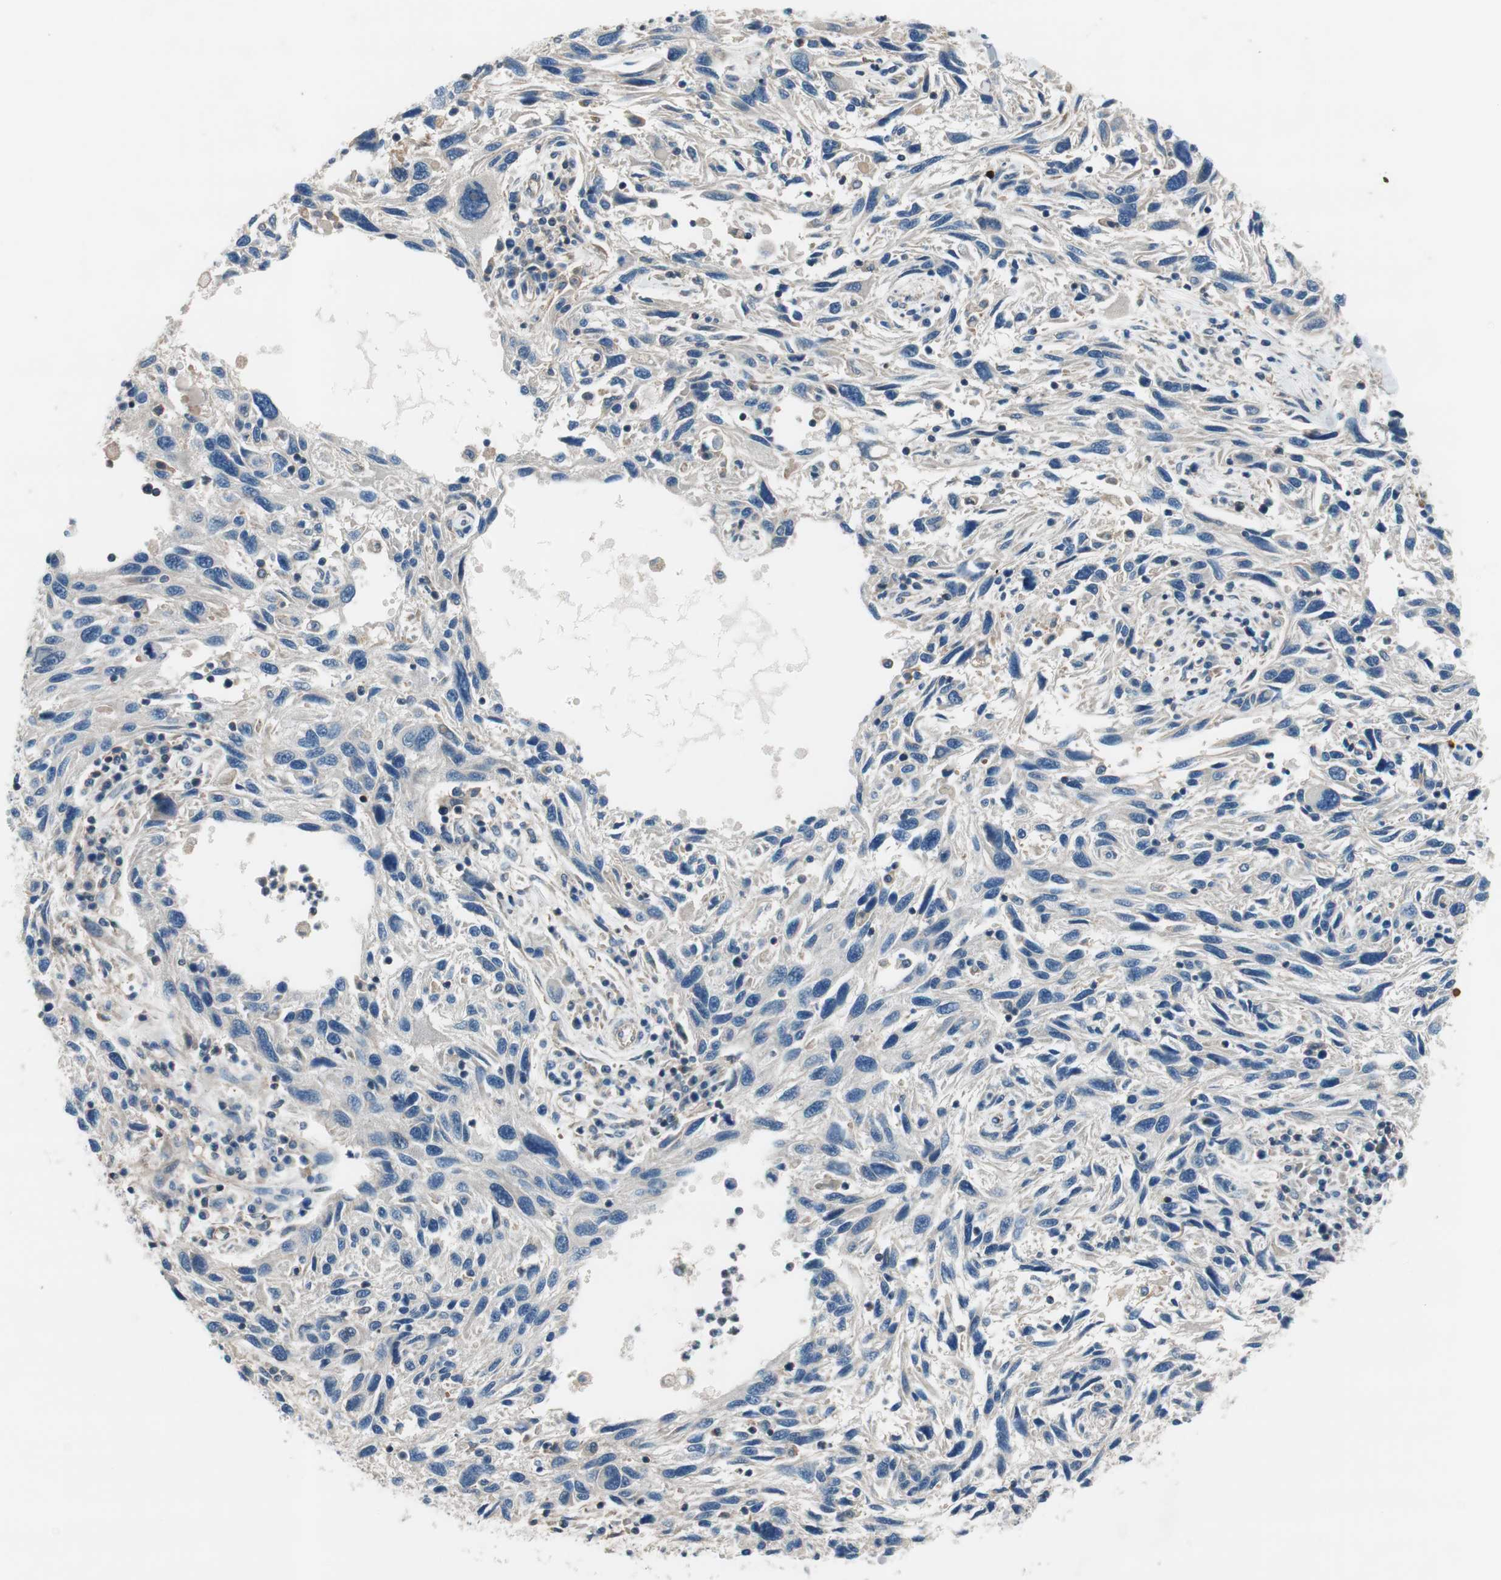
{"staining": {"intensity": "negative", "quantity": "none", "location": "none"}, "tissue": "melanoma", "cell_type": "Tumor cells", "image_type": "cancer", "snomed": [{"axis": "morphology", "description": "Malignant melanoma, NOS"}, {"axis": "topography", "description": "Skin"}], "caption": "Immunohistochemical staining of human malignant melanoma demonstrates no significant expression in tumor cells.", "gene": "CALML3", "patient": {"sex": "male", "age": 53}}